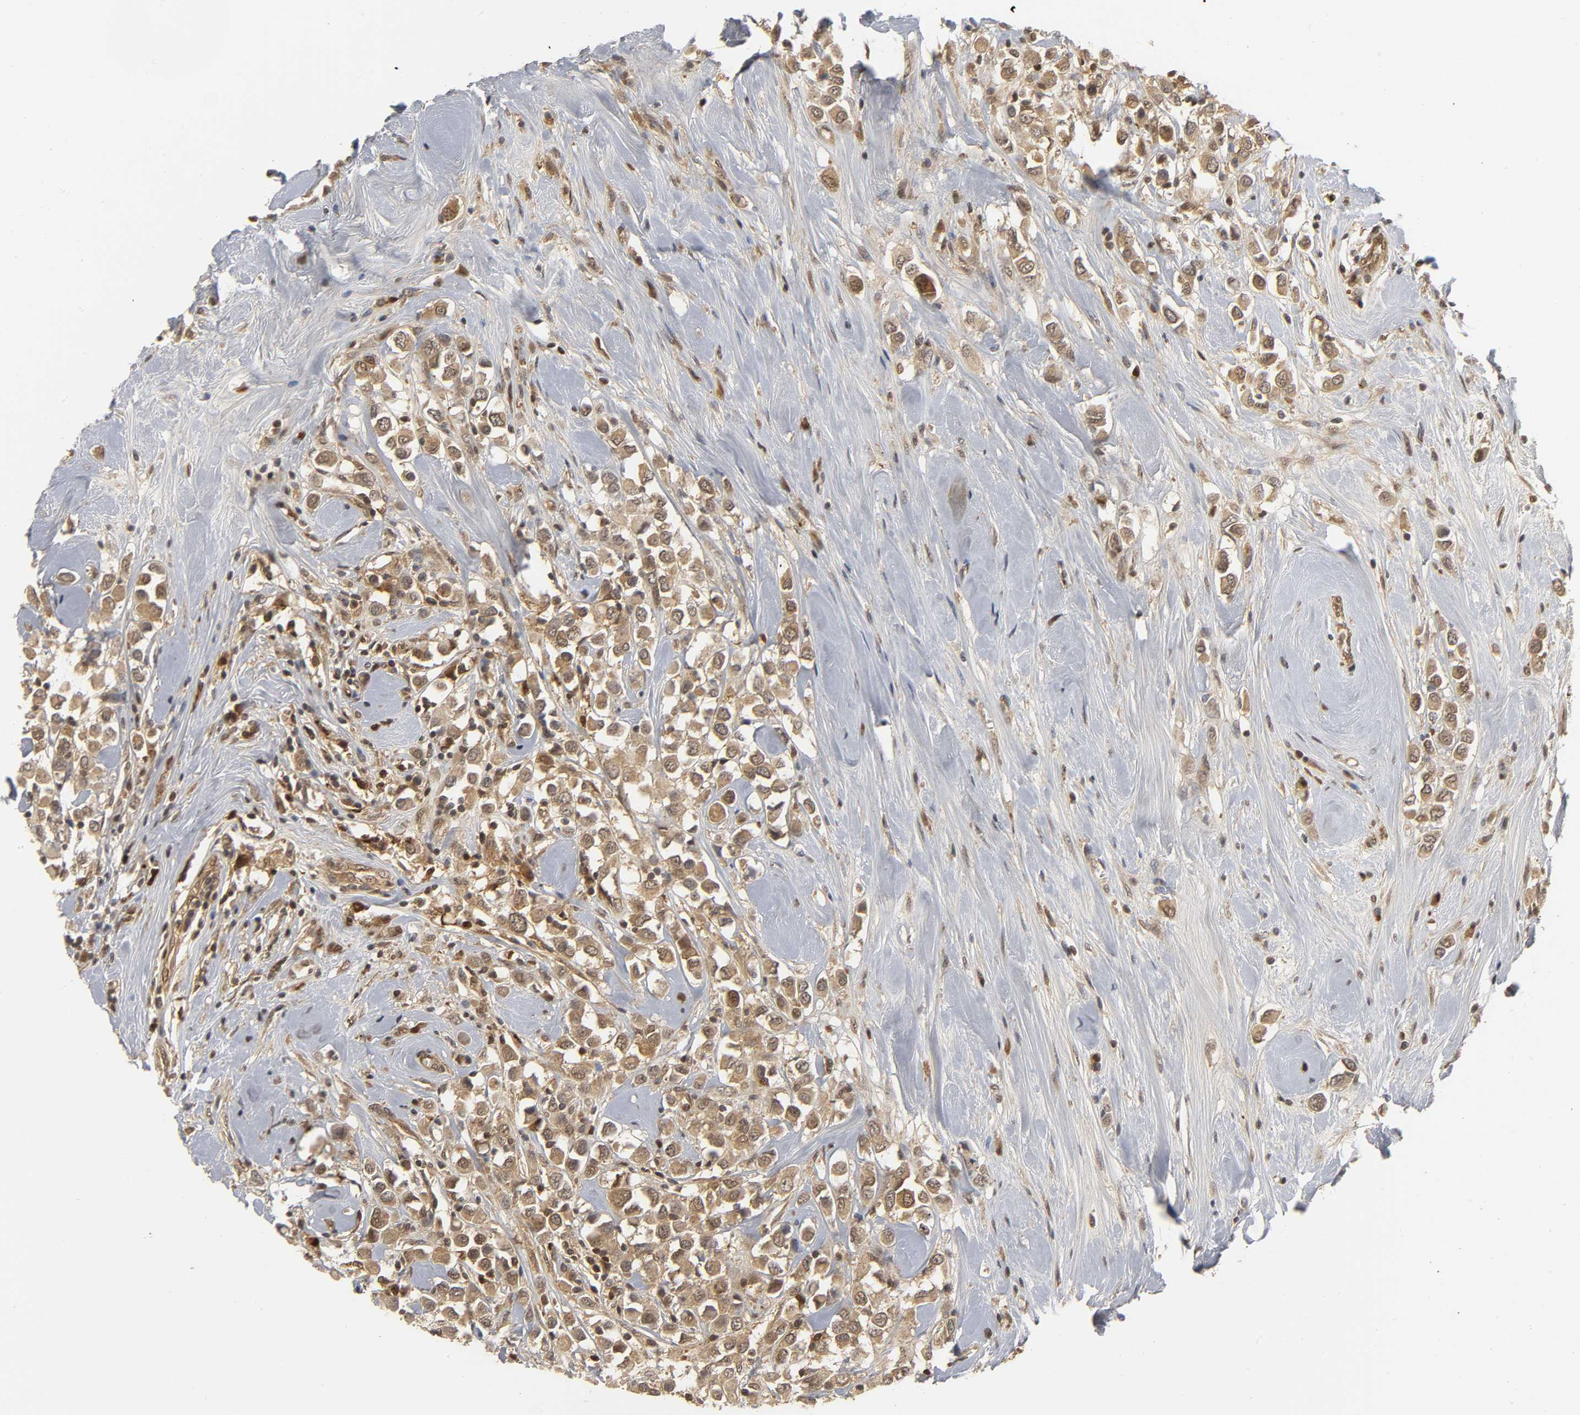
{"staining": {"intensity": "moderate", "quantity": ">75%", "location": "cytoplasmic/membranous,nuclear"}, "tissue": "breast cancer", "cell_type": "Tumor cells", "image_type": "cancer", "snomed": [{"axis": "morphology", "description": "Duct carcinoma"}, {"axis": "topography", "description": "Breast"}], "caption": "Immunohistochemical staining of human breast cancer demonstrates medium levels of moderate cytoplasmic/membranous and nuclear staining in approximately >75% of tumor cells. (Stains: DAB in brown, nuclei in blue, Microscopy: brightfield microscopy at high magnification).", "gene": "PARK7", "patient": {"sex": "female", "age": 61}}